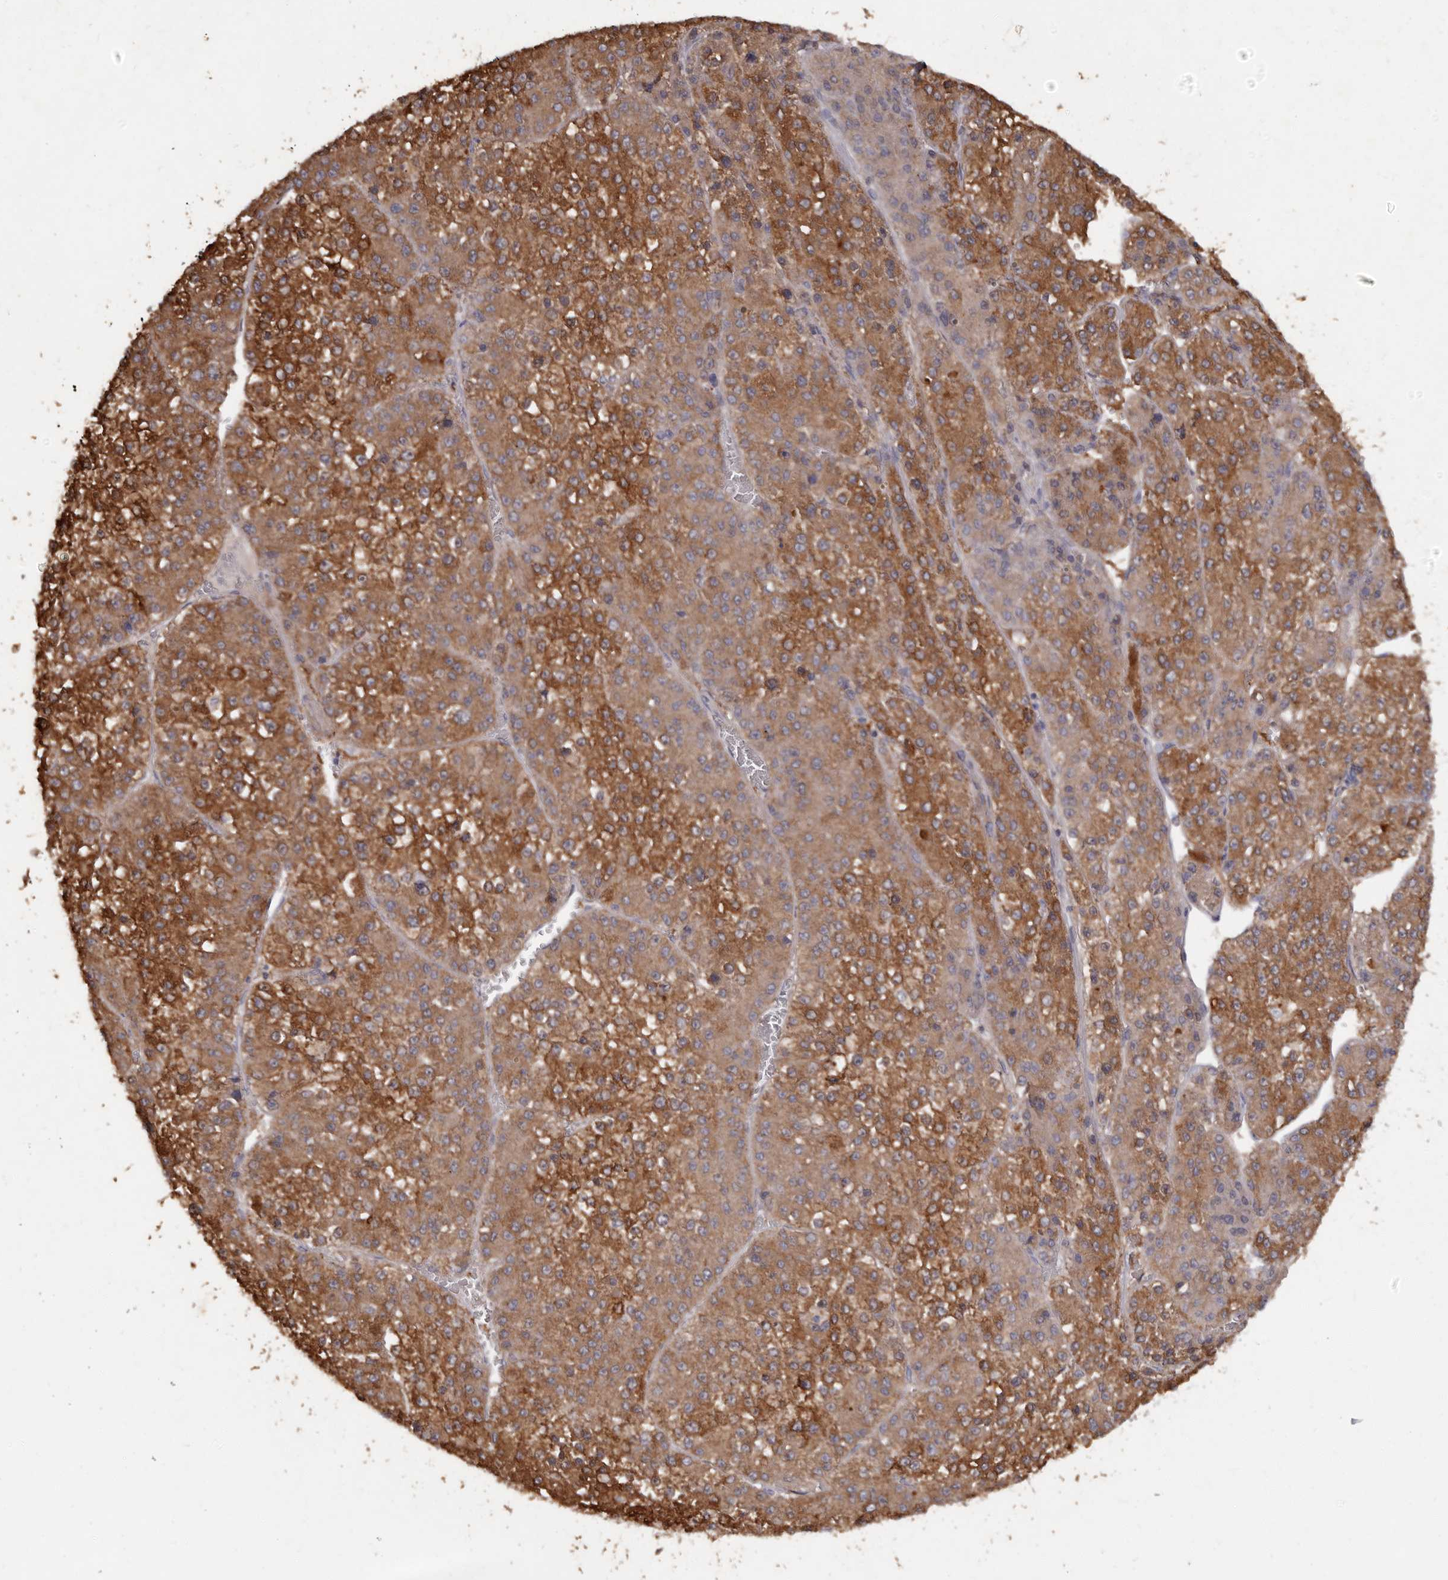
{"staining": {"intensity": "strong", "quantity": ">75%", "location": "cytoplasmic/membranous"}, "tissue": "liver cancer", "cell_type": "Tumor cells", "image_type": "cancer", "snomed": [{"axis": "morphology", "description": "Carcinoma, Hepatocellular, NOS"}, {"axis": "topography", "description": "Liver"}], "caption": "This histopathology image exhibits IHC staining of human hepatocellular carcinoma (liver), with high strong cytoplasmic/membranous staining in approximately >75% of tumor cells.", "gene": "EDEM1", "patient": {"sex": "female", "age": 73}}